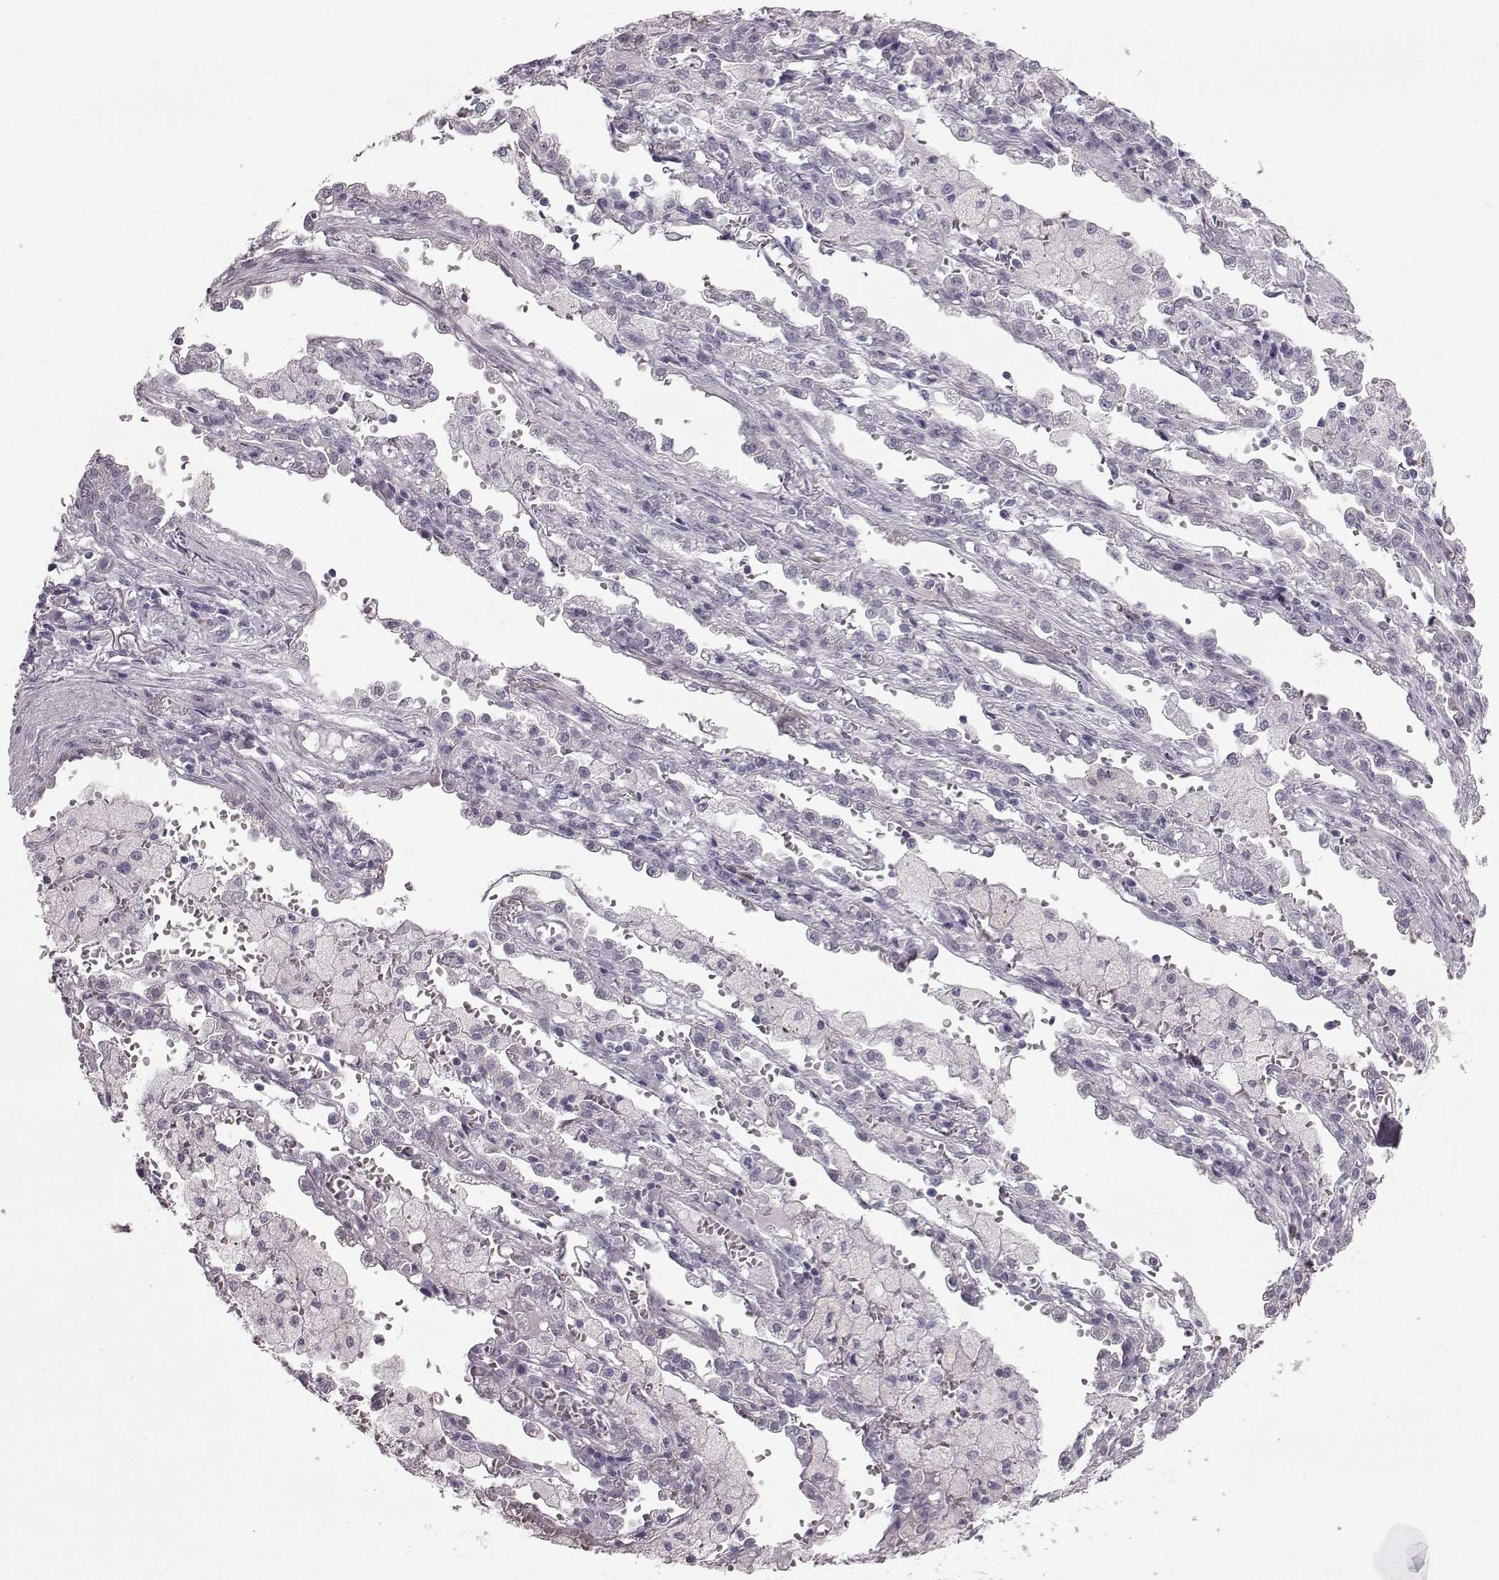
{"staining": {"intensity": "negative", "quantity": "none", "location": "none"}, "tissue": "lung cancer", "cell_type": "Tumor cells", "image_type": "cancer", "snomed": [{"axis": "morphology", "description": "Adenocarcinoma, NOS"}, {"axis": "topography", "description": "Lung"}], "caption": "Human lung cancer stained for a protein using immunohistochemistry displays no staining in tumor cells.", "gene": "TCHHL1", "patient": {"sex": "male", "age": 57}}